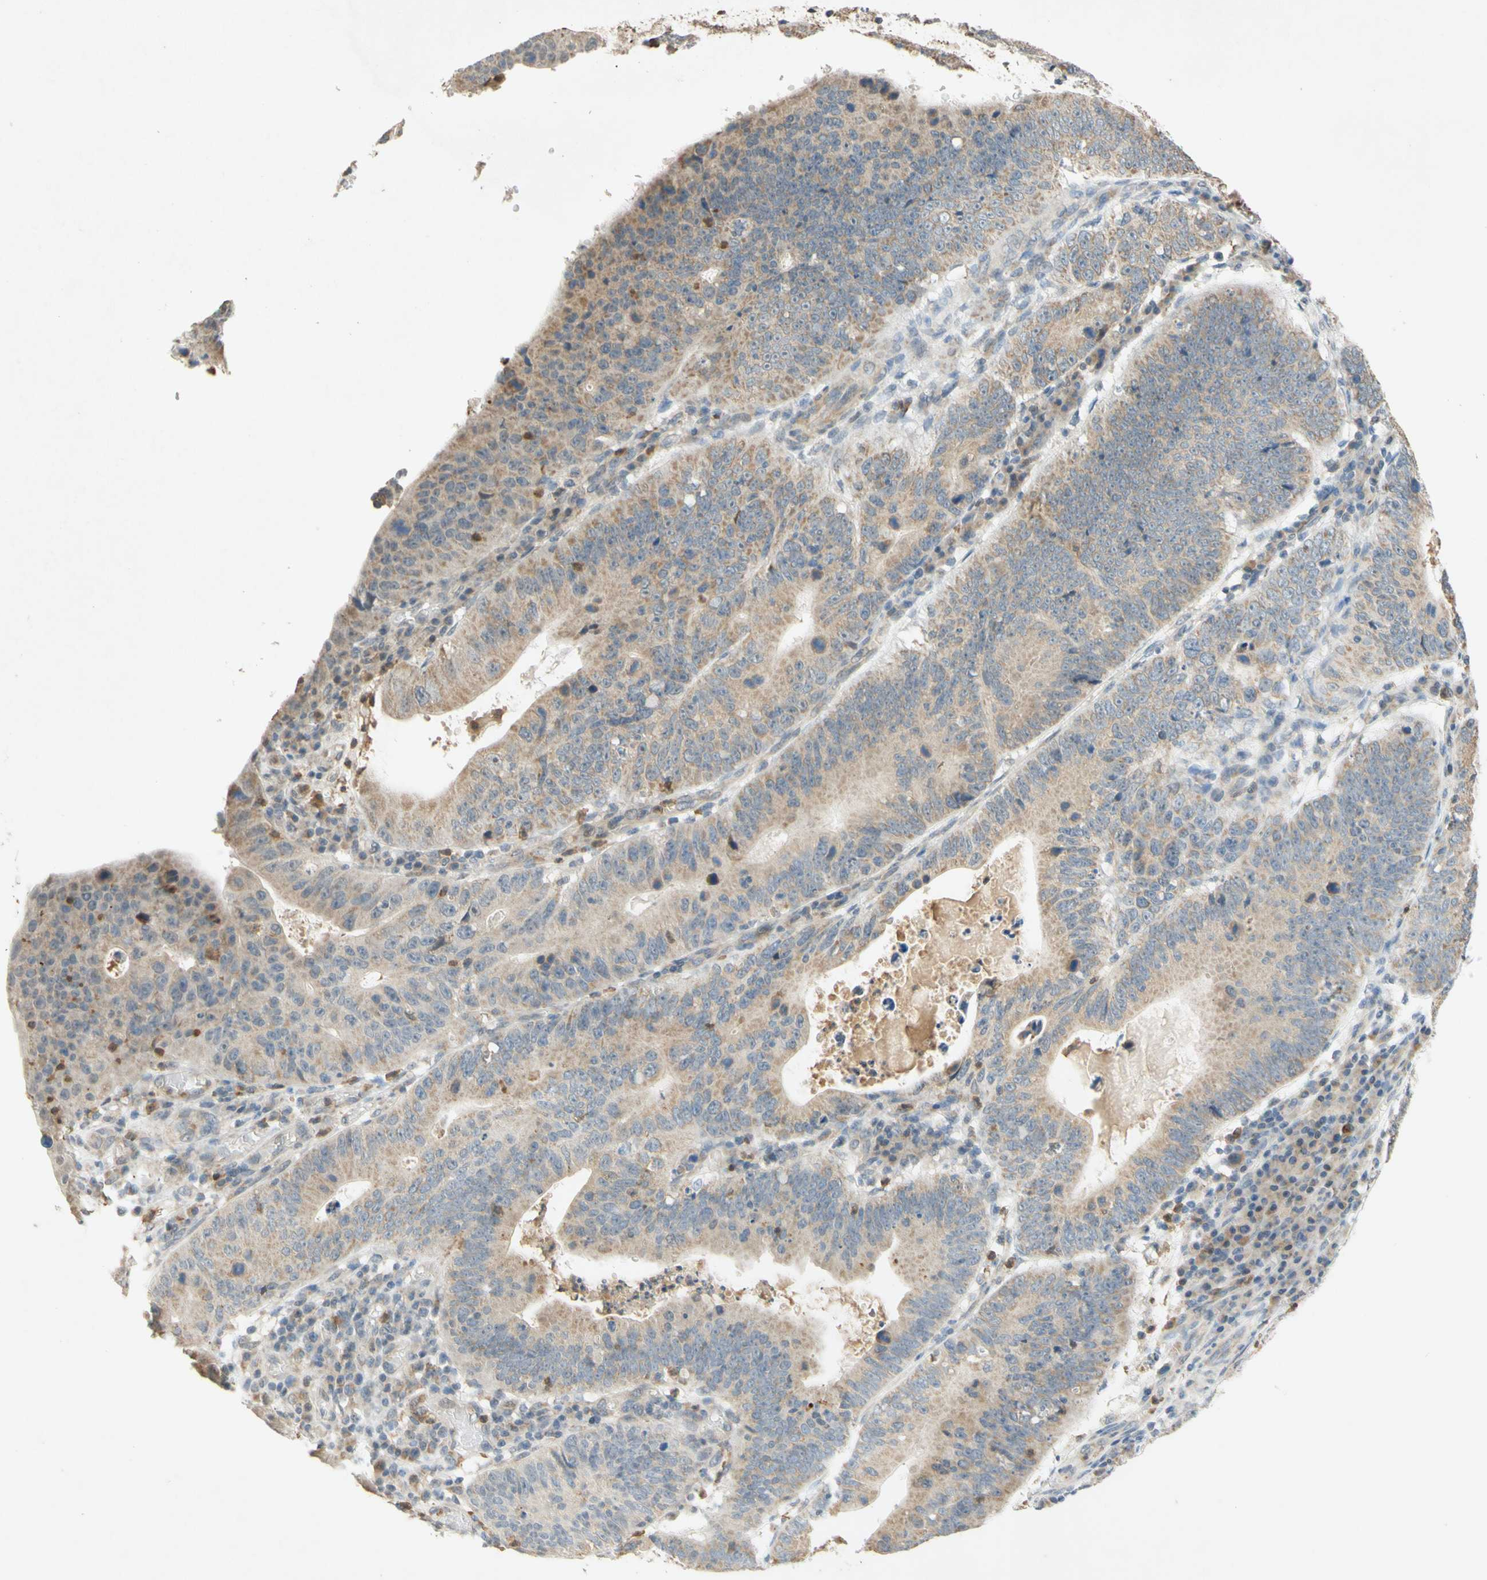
{"staining": {"intensity": "moderate", "quantity": "25%-75%", "location": "cytoplasmic/membranous"}, "tissue": "stomach cancer", "cell_type": "Tumor cells", "image_type": "cancer", "snomed": [{"axis": "morphology", "description": "Adenocarcinoma, NOS"}, {"axis": "topography", "description": "Stomach"}], "caption": "High-power microscopy captured an immunohistochemistry photomicrograph of stomach cancer (adenocarcinoma), revealing moderate cytoplasmic/membranous expression in about 25%-75% of tumor cells.", "gene": "GATA1", "patient": {"sex": "male", "age": 59}}